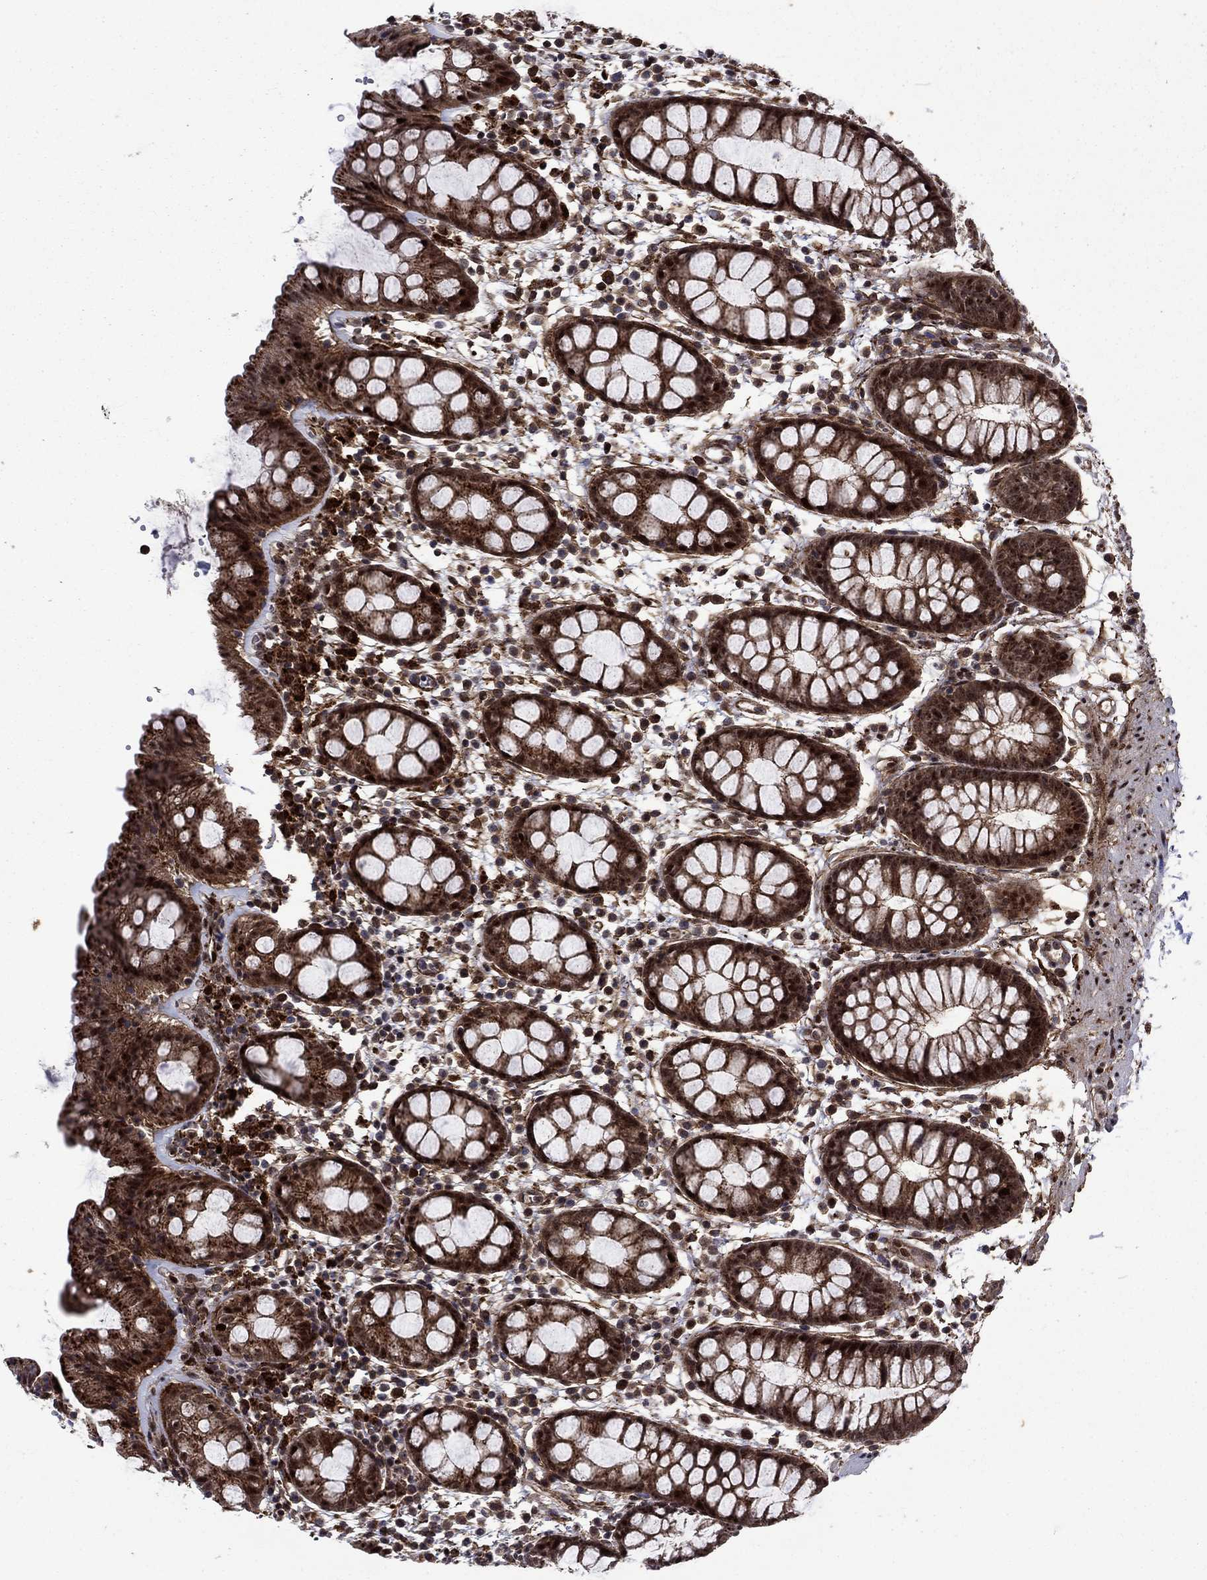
{"staining": {"intensity": "strong", "quantity": ">75%", "location": "cytoplasmic/membranous"}, "tissue": "rectum", "cell_type": "Glandular cells", "image_type": "normal", "snomed": [{"axis": "morphology", "description": "Normal tissue, NOS"}, {"axis": "topography", "description": "Rectum"}], "caption": "Immunohistochemical staining of normal human rectum reveals strong cytoplasmic/membranous protein staining in about >75% of glandular cells. (IHC, brightfield microscopy, high magnification).", "gene": "AGTPBP1", "patient": {"sex": "male", "age": 57}}